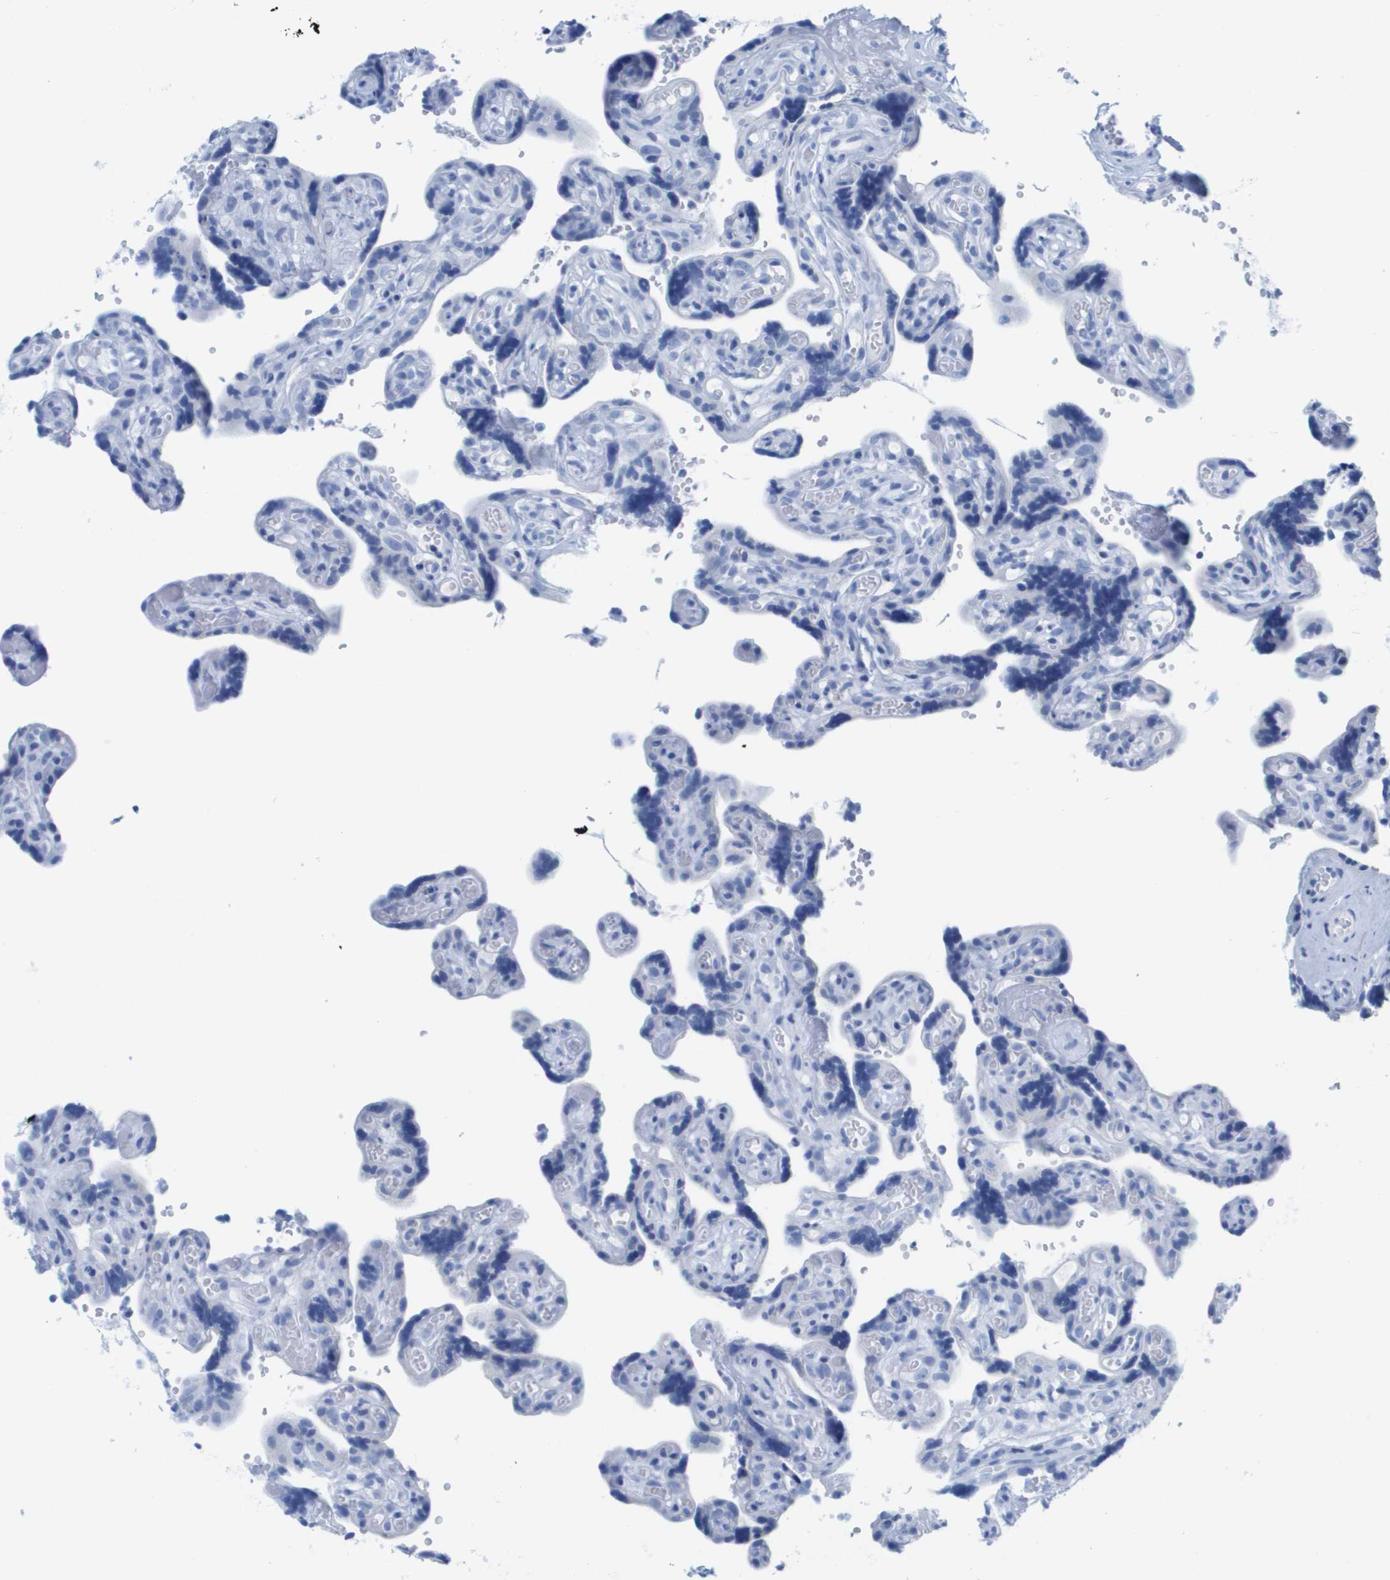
{"staining": {"intensity": "negative", "quantity": "none", "location": "none"}, "tissue": "placenta", "cell_type": "Decidual cells", "image_type": "normal", "snomed": [{"axis": "morphology", "description": "Normal tissue, NOS"}, {"axis": "topography", "description": "Placenta"}], "caption": "This is an immunohistochemistry histopathology image of normal placenta. There is no expression in decidual cells.", "gene": "KCNA3", "patient": {"sex": "female", "age": 30}}